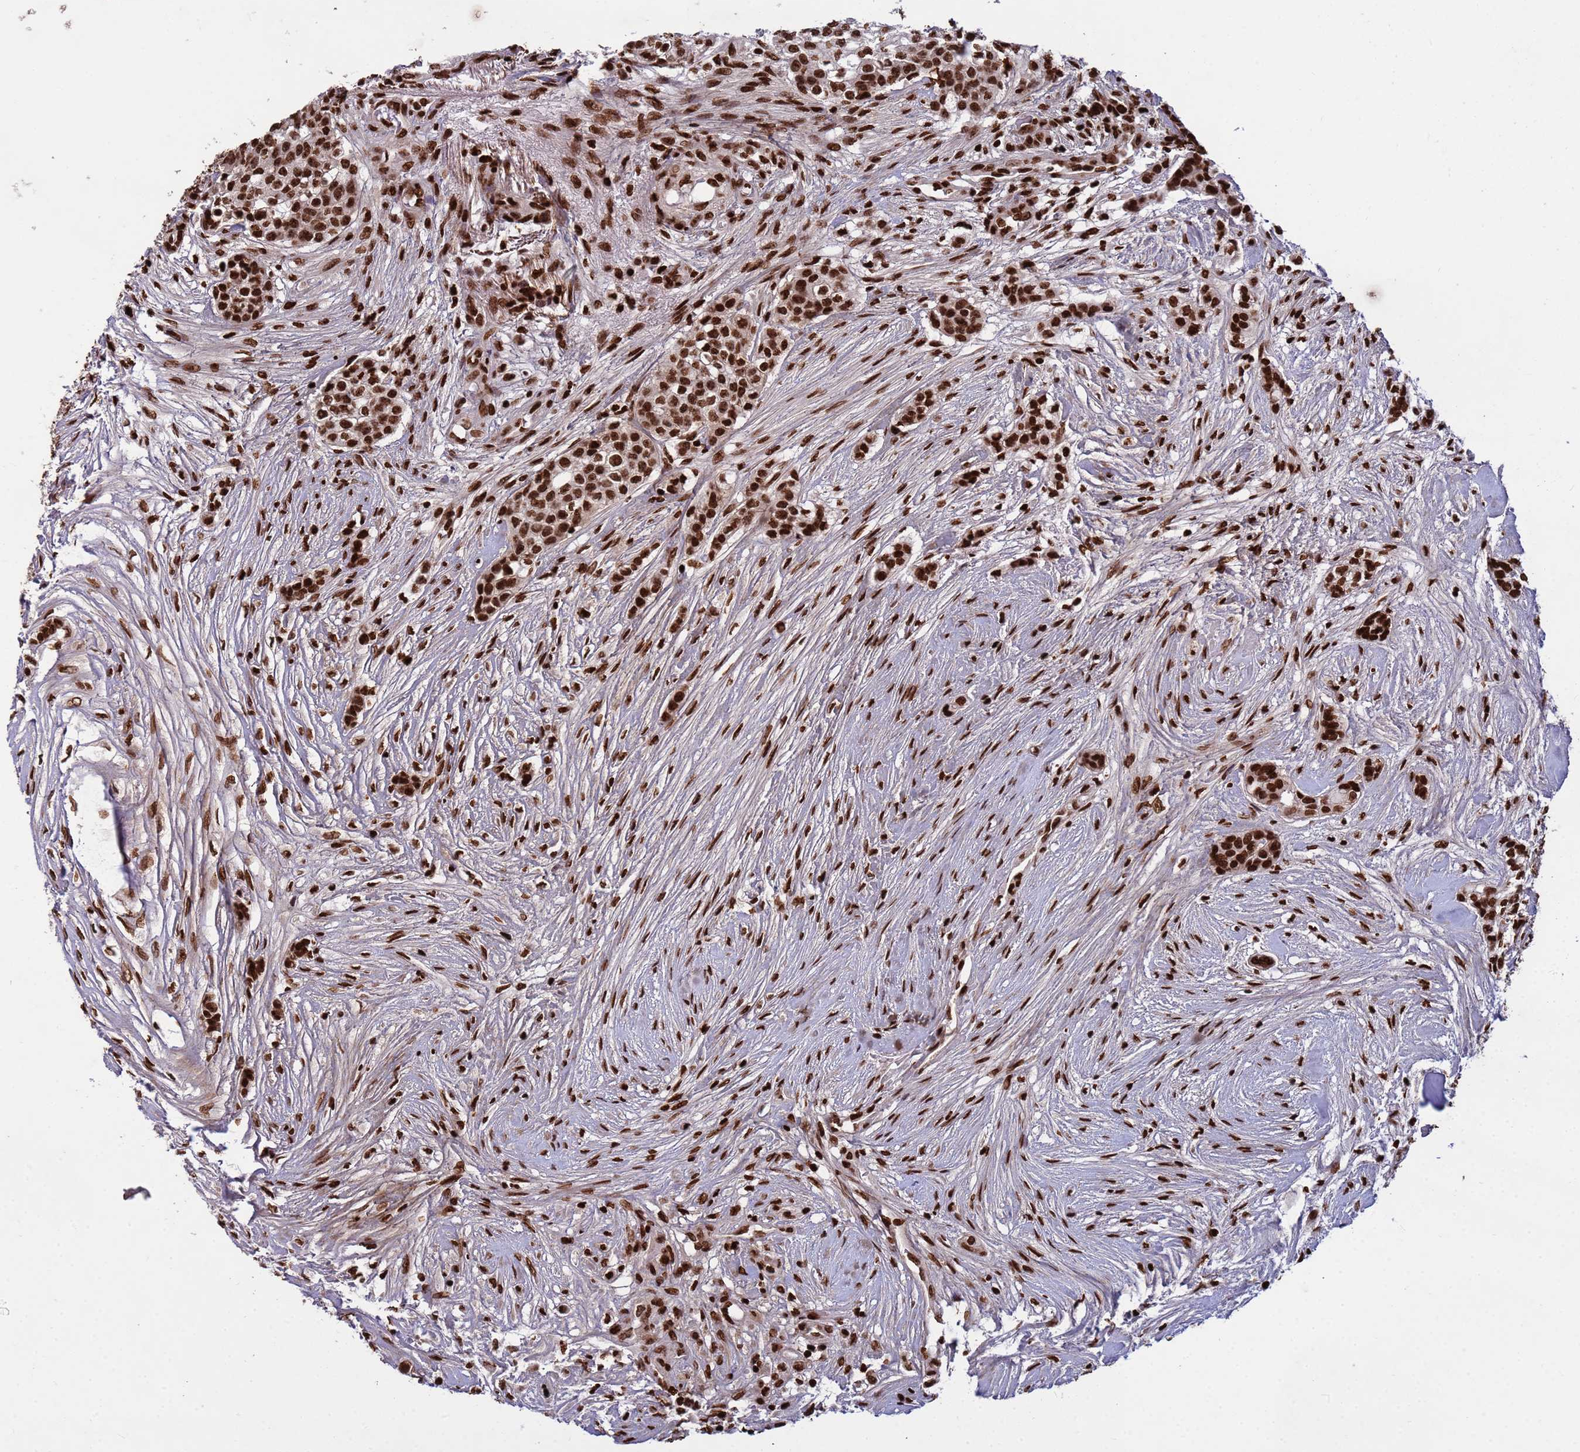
{"staining": {"intensity": "strong", "quantity": ">75%", "location": "nuclear"}, "tissue": "head and neck cancer", "cell_type": "Tumor cells", "image_type": "cancer", "snomed": [{"axis": "morphology", "description": "Adenocarcinoma, NOS"}, {"axis": "topography", "description": "Head-Neck"}], "caption": "An IHC photomicrograph of tumor tissue is shown. Protein staining in brown labels strong nuclear positivity in head and neck cancer within tumor cells. The protein is stained brown, and the nuclei are stained in blue (DAB (3,3'-diaminobenzidine) IHC with brightfield microscopy, high magnification).", "gene": "H3-3B", "patient": {"sex": "male", "age": 81}}